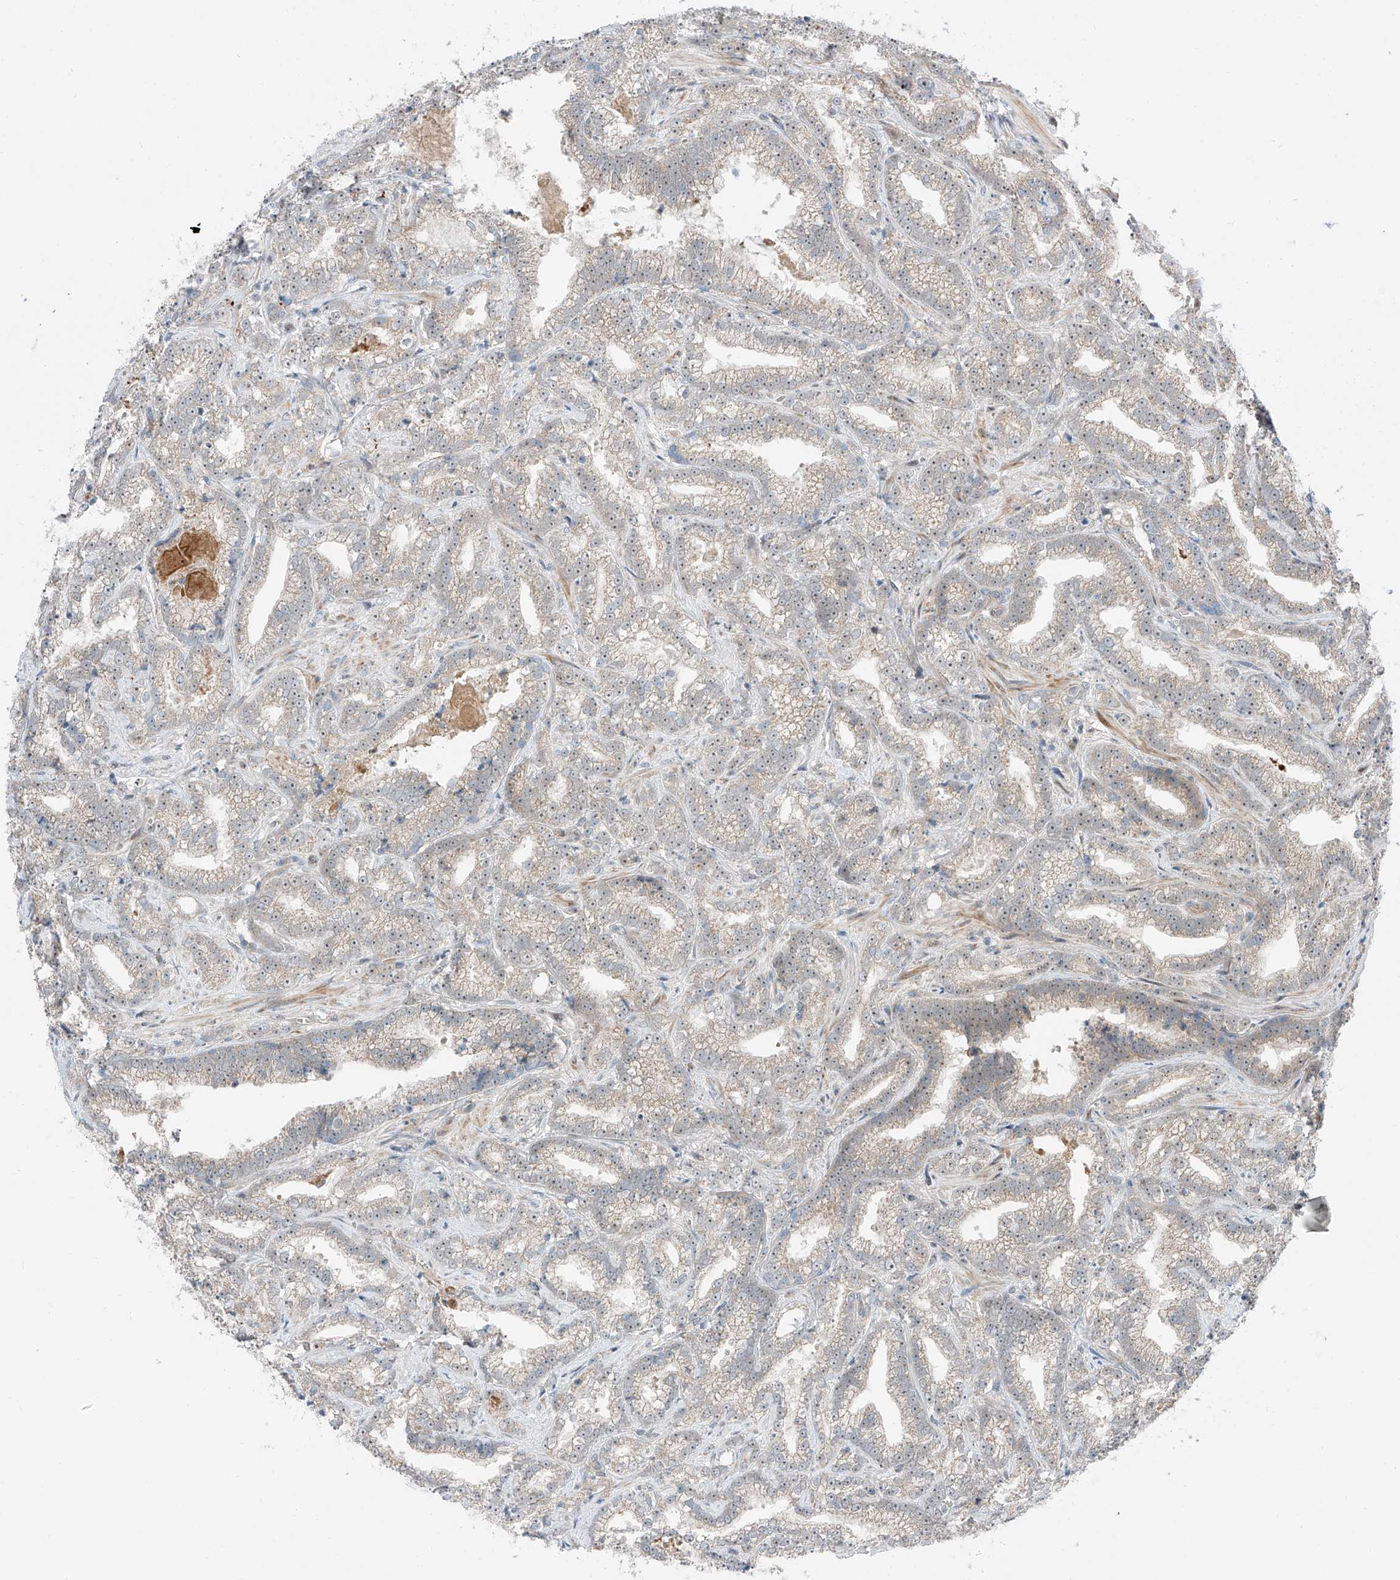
{"staining": {"intensity": "weak", "quantity": ">75%", "location": "cytoplasmic/membranous,nuclear"}, "tissue": "prostate cancer", "cell_type": "Tumor cells", "image_type": "cancer", "snomed": [{"axis": "morphology", "description": "Adenocarcinoma, High grade"}, {"axis": "topography", "description": "Prostate and seminal vesicle, NOS"}], "caption": "Prostate cancer (adenocarcinoma (high-grade)) stained with DAB (3,3'-diaminobenzidine) IHC displays low levels of weak cytoplasmic/membranous and nuclear positivity in approximately >75% of tumor cells.", "gene": "CLDND1", "patient": {"sex": "male", "age": 67}}